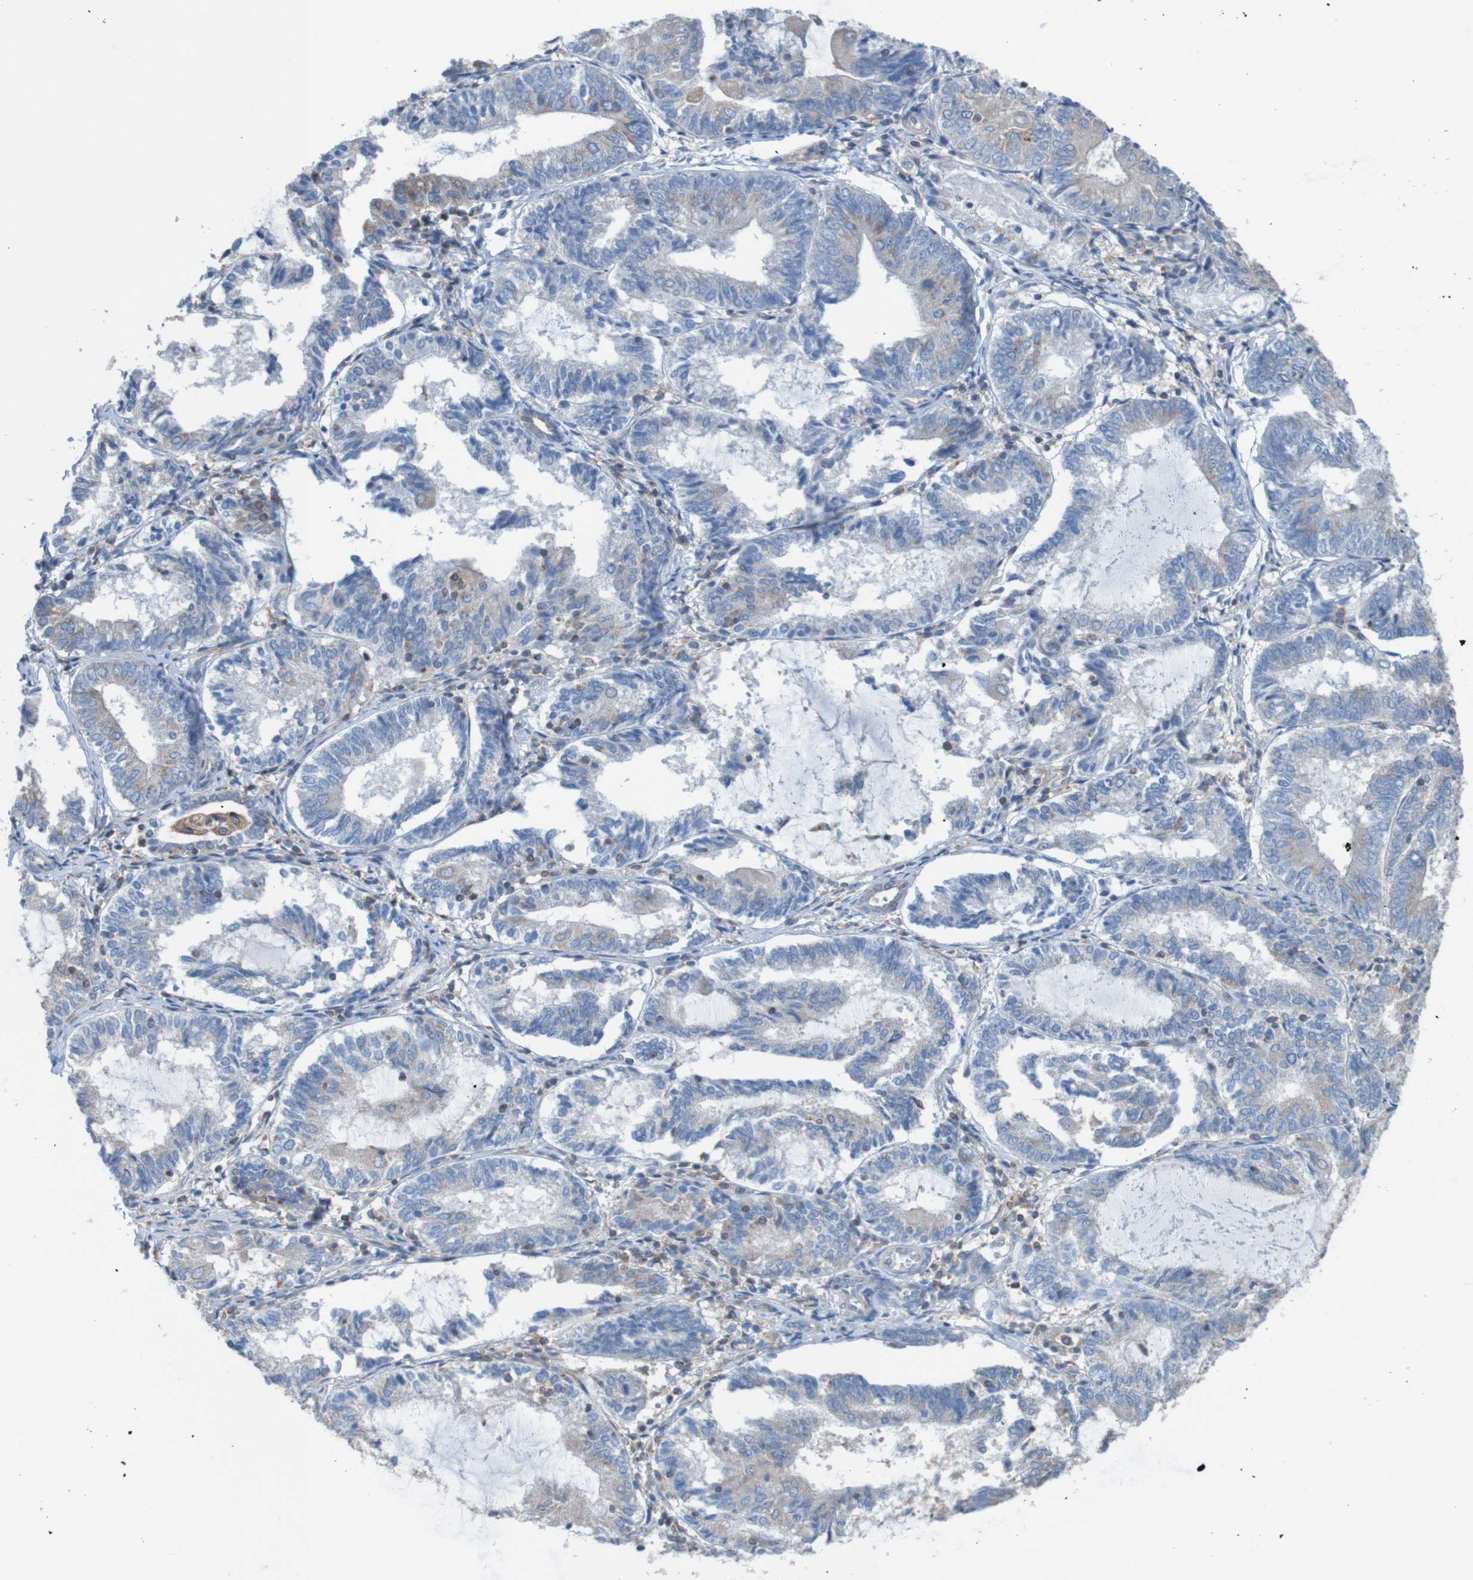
{"staining": {"intensity": "moderate", "quantity": "<25%", "location": "cytoplasmic/membranous"}, "tissue": "endometrial cancer", "cell_type": "Tumor cells", "image_type": "cancer", "snomed": [{"axis": "morphology", "description": "Adenocarcinoma, NOS"}, {"axis": "topography", "description": "Endometrium"}], "caption": "A high-resolution photomicrograph shows IHC staining of endometrial adenocarcinoma, which exhibits moderate cytoplasmic/membranous expression in approximately <25% of tumor cells.", "gene": "MINAR1", "patient": {"sex": "female", "age": 81}}